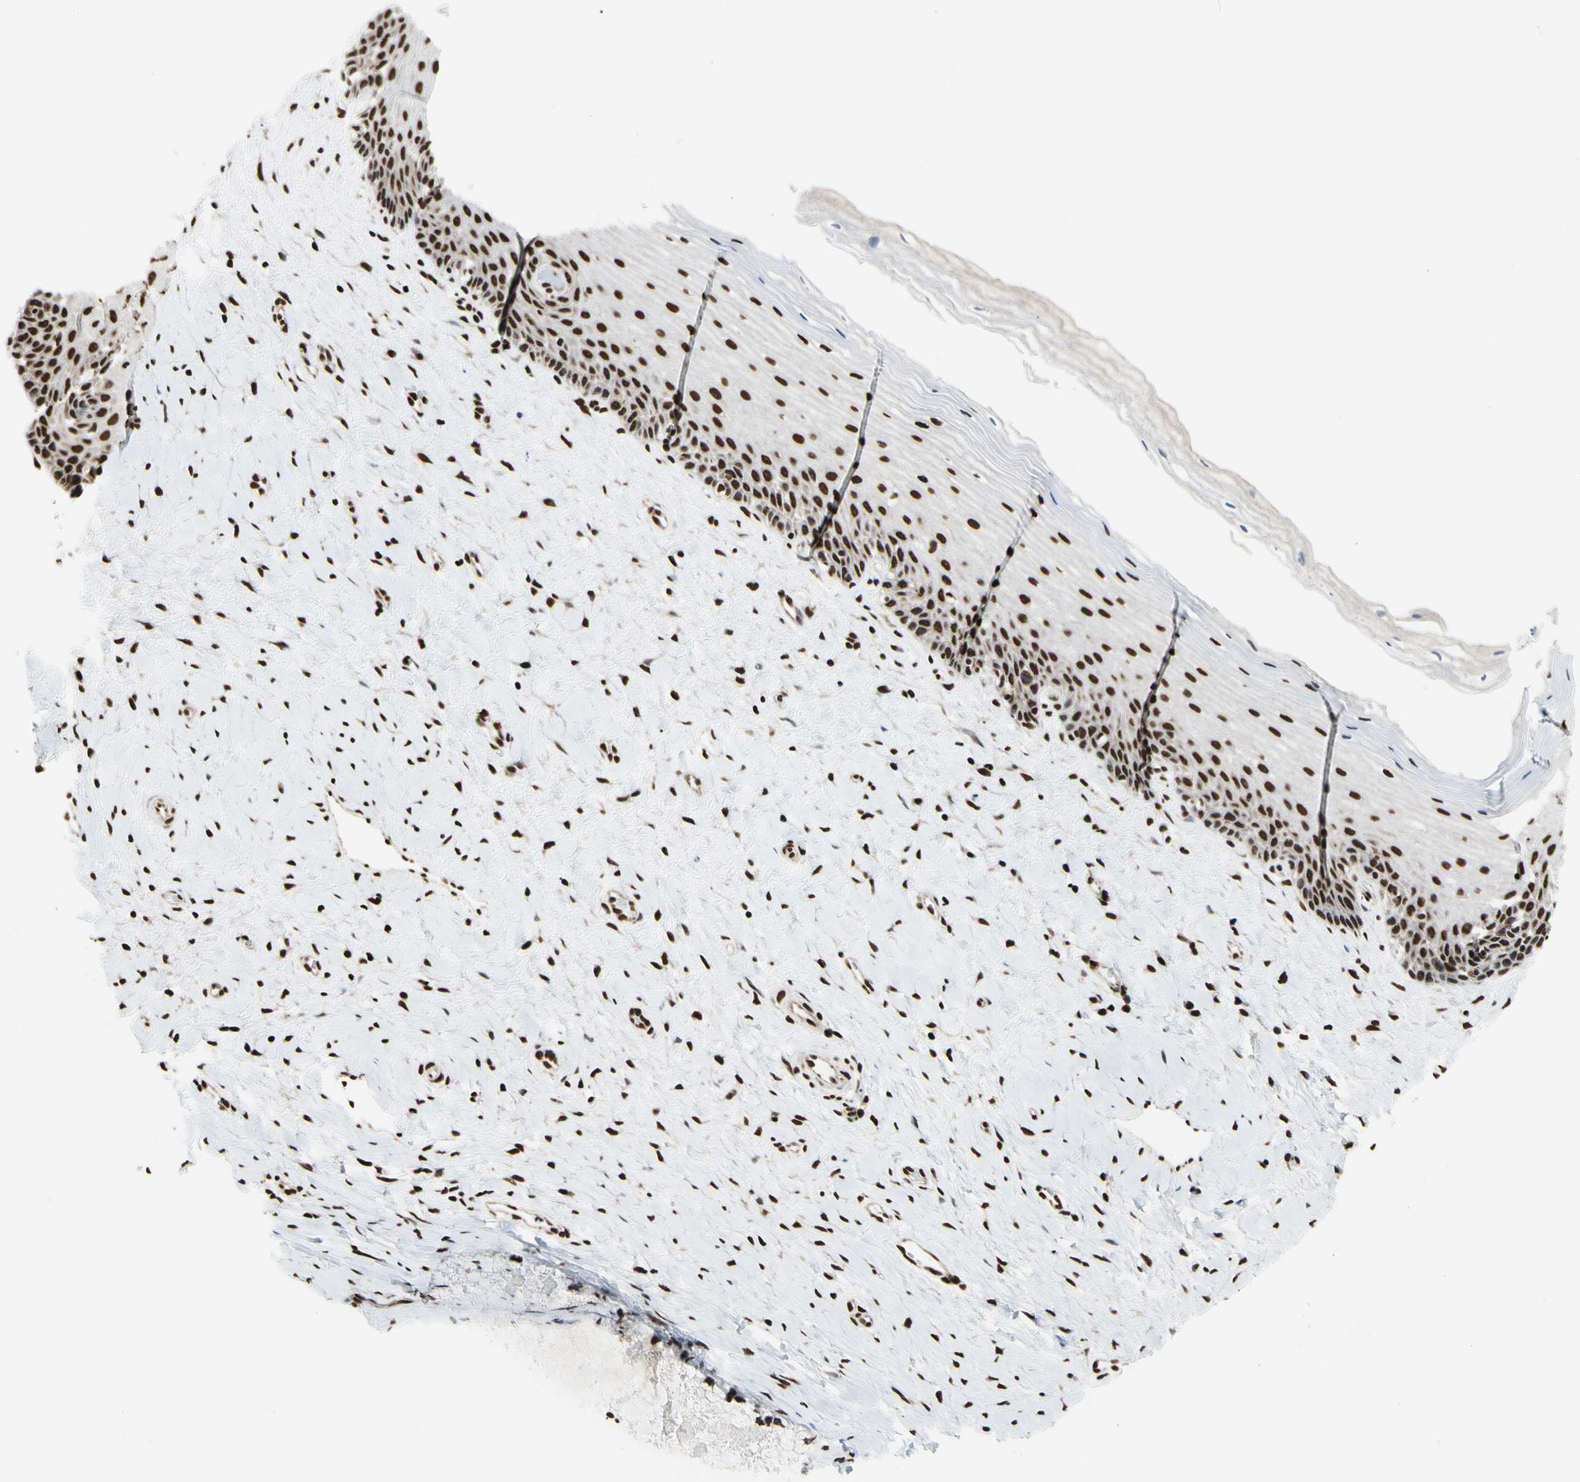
{"staining": {"intensity": "strong", "quantity": ">75%", "location": "nuclear"}, "tissue": "cervix", "cell_type": "Glandular cells", "image_type": "normal", "snomed": [{"axis": "morphology", "description": "Normal tissue, NOS"}, {"axis": "topography", "description": "Cervix"}], "caption": "A brown stain highlights strong nuclear expression of a protein in glandular cells of normal cervix.", "gene": "HNRNPK", "patient": {"sex": "female", "age": 39}}